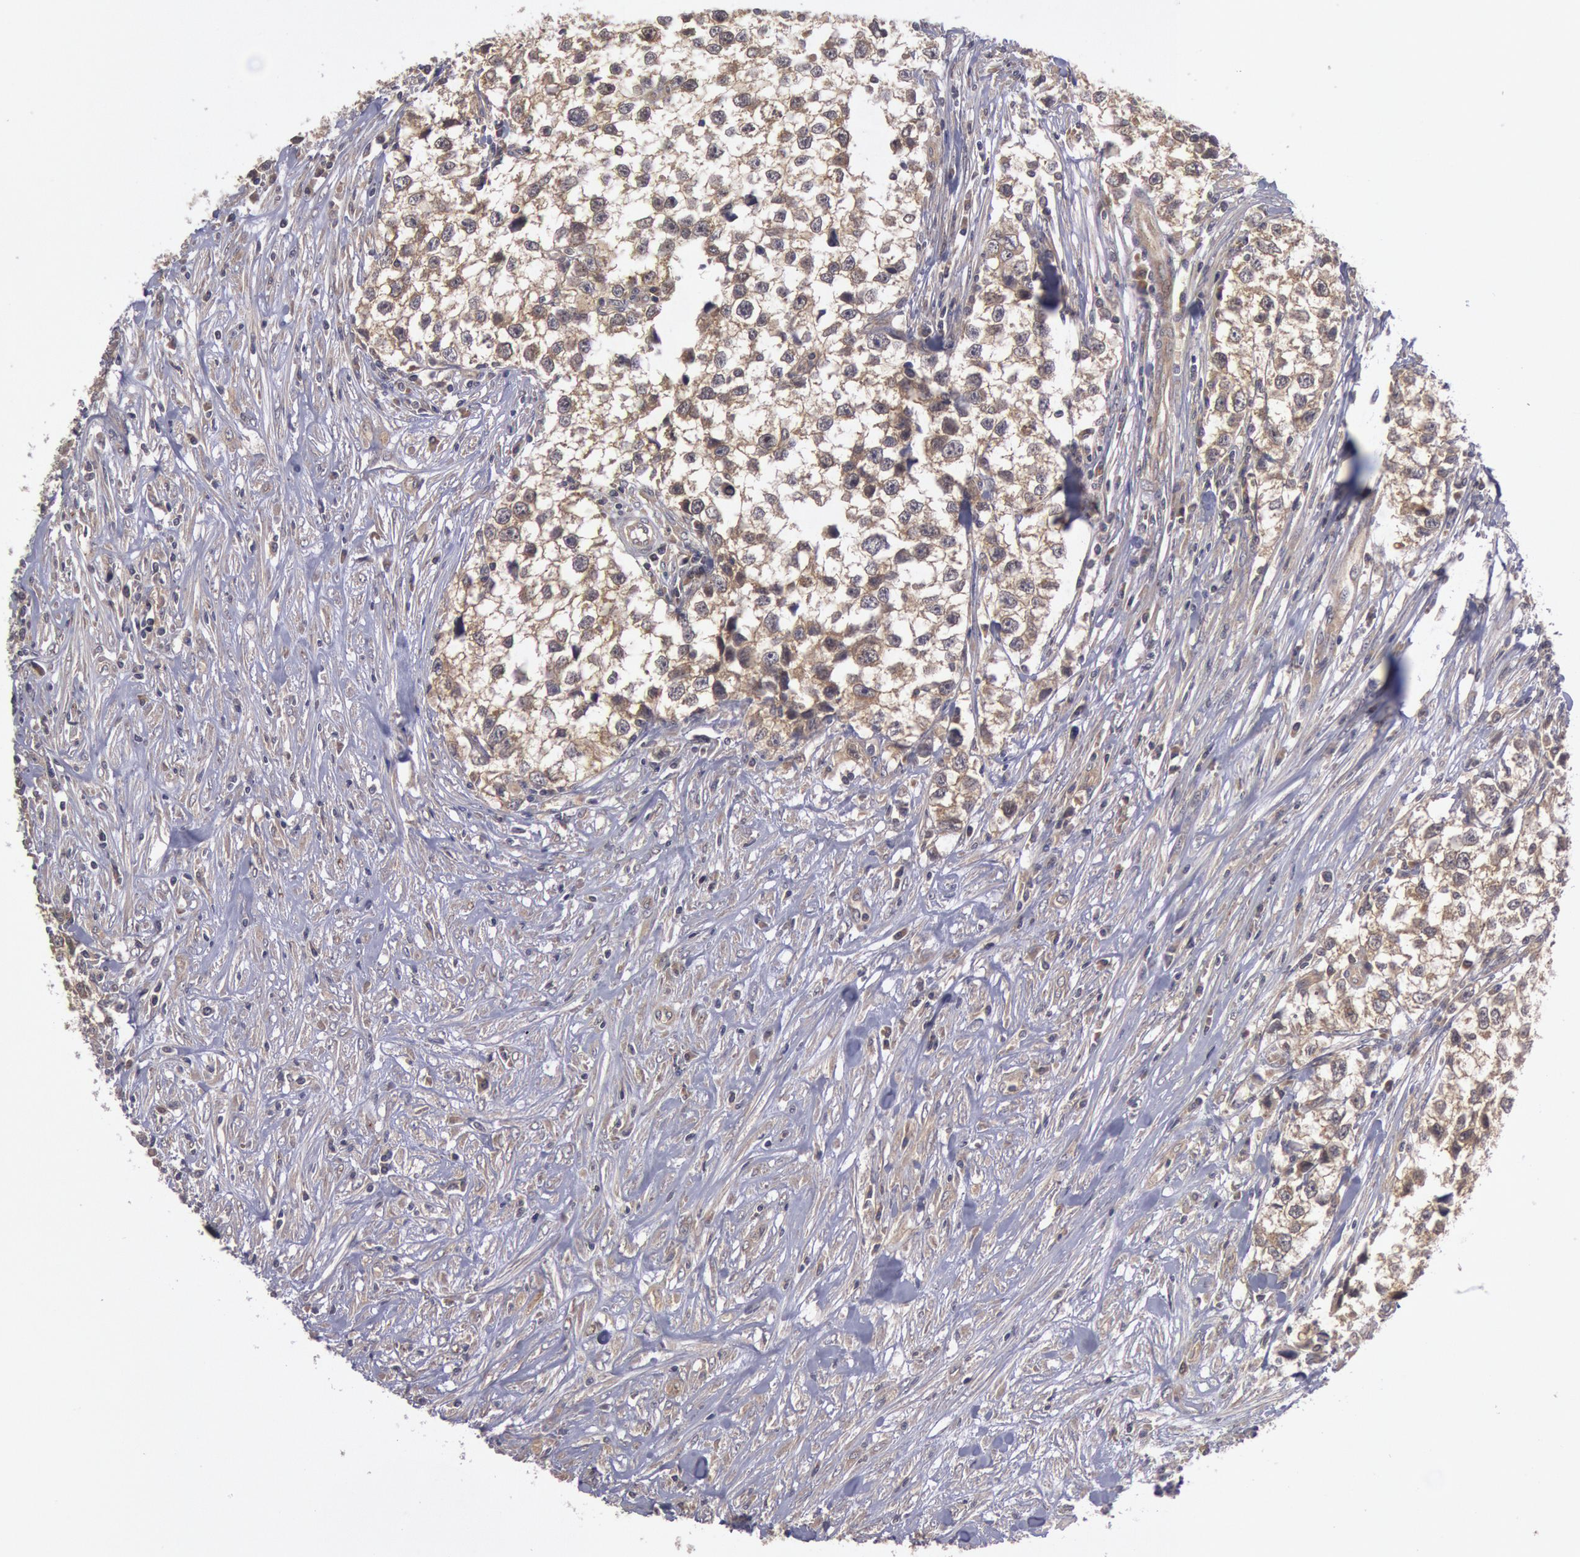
{"staining": {"intensity": "moderate", "quantity": ">75%", "location": "cytoplasmic/membranous"}, "tissue": "testis cancer", "cell_type": "Tumor cells", "image_type": "cancer", "snomed": [{"axis": "morphology", "description": "Seminoma, NOS"}, {"axis": "morphology", "description": "Carcinoma, Embryonal, NOS"}, {"axis": "topography", "description": "Testis"}], "caption": "The immunohistochemical stain highlights moderate cytoplasmic/membranous expression in tumor cells of testis cancer tissue. (IHC, brightfield microscopy, high magnification).", "gene": "BRAF", "patient": {"sex": "male", "age": 30}}